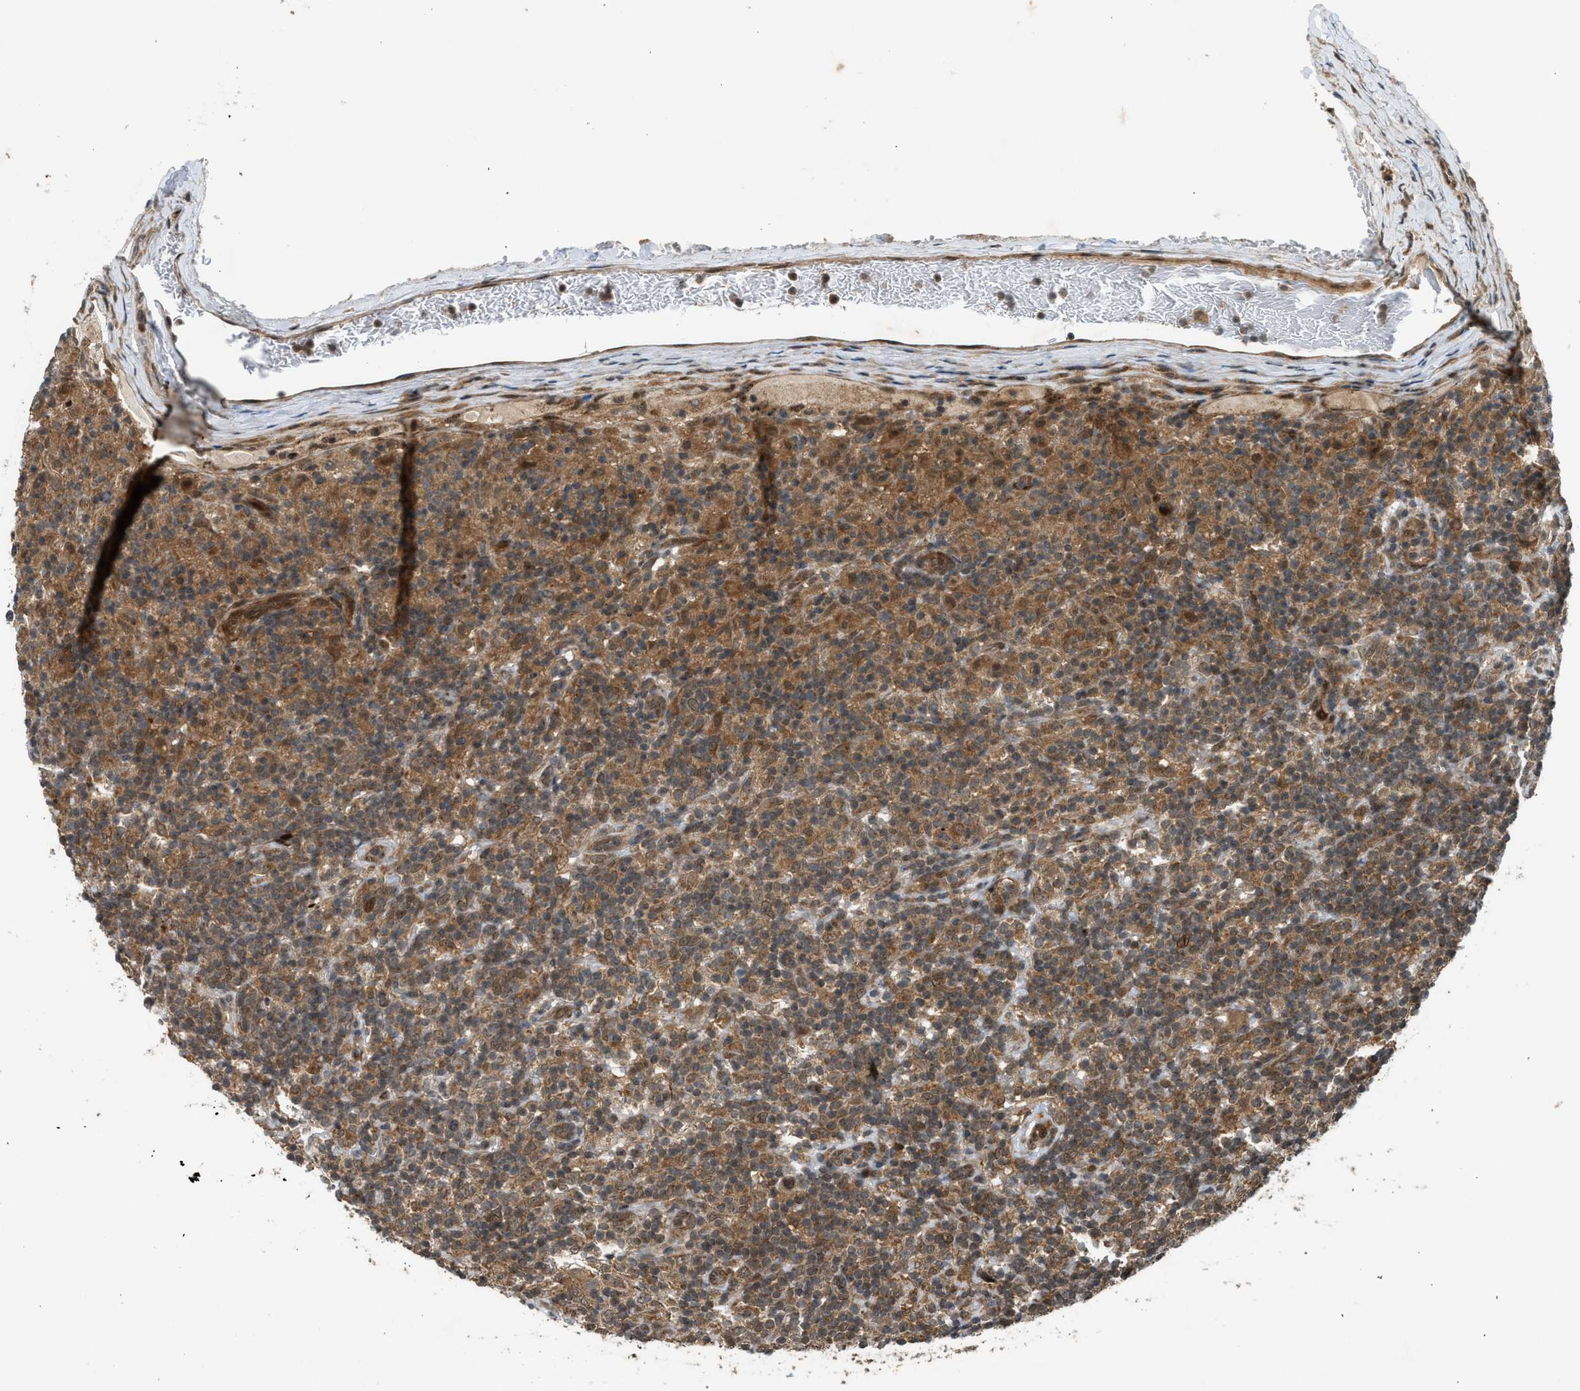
{"staining": {"intensity": "moderate", "quantity": ">75%", "location": "cytoplasmic/membranous"}, "tissue": "lymphoma", "cell_type": "Tumor cells", "image_type": "cancer", "snomed": [{"axis": "morphology", "description": "Hodgkin's disease, NOS"}, {"axis": "topography", "description": "Lymph node"}], "caption": "Immunohistochemical staining of human lymphoma reveals medium levels of moderate cytoplasmic/membranous staining in about >75% of tumor cells.", "gene": "TXNL1", "patient": {"sex": "male", "age": 70}}